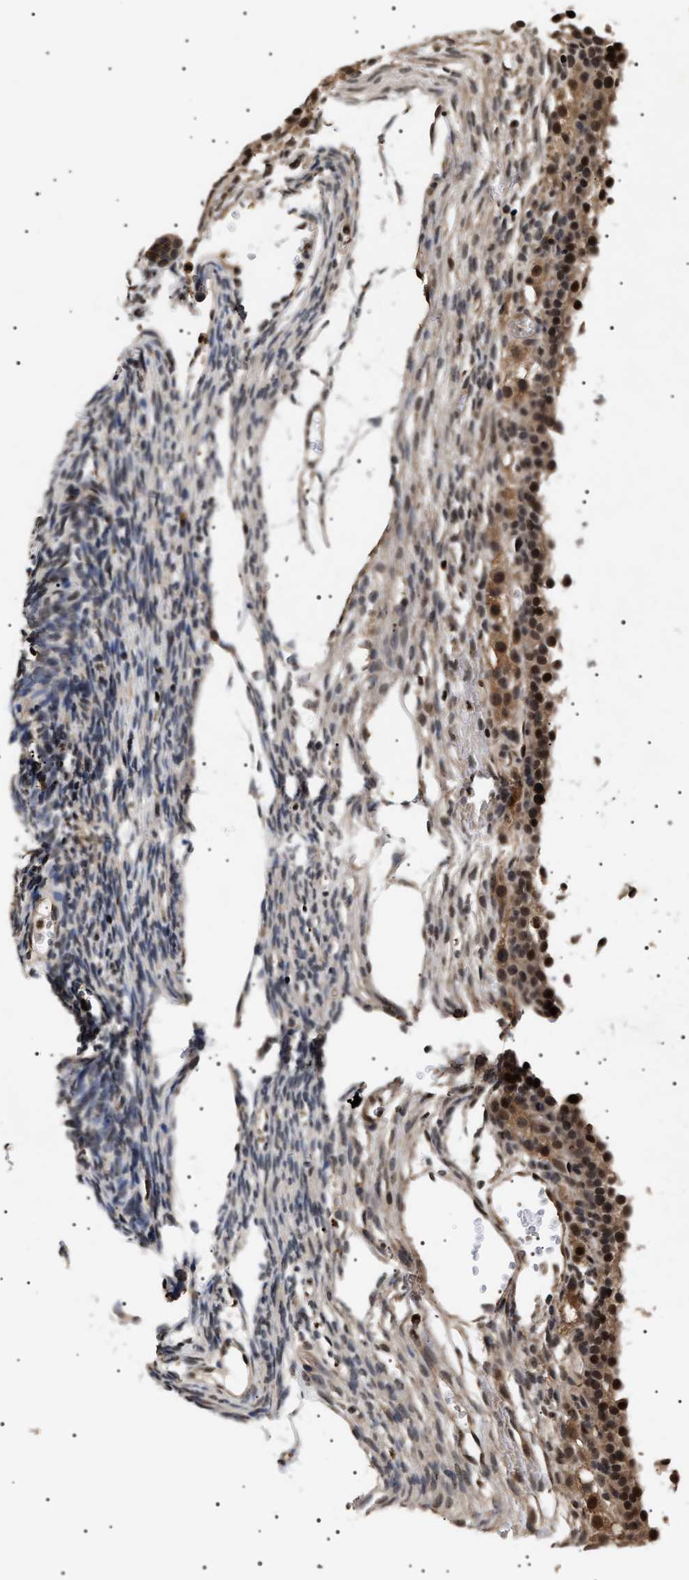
{"staining": {"intensity": "strong", "quantity": "25%-75%", "location": "cytoplasmic/membranous,nuclear"}, "tissue": "ovary", "cell_type": "Follicle cells", "image_type": "normal", "snomed": [{"axis": "morphology", "description": "Normal tissue, NOS"}, {"axis": "topography", "description": "Ovary"}], "caption": "An immunohistochemistry (IHC) photomicrograph of benign tissue is shown. Protein staining in brown labels strong cytoplasmic/membranous,nuclear positivity in ovary within follicle cells. (DAB IHC with brightfield microscopy, high magnification).", "gene": "KIF21A", "patient": {"sex": "female", "age": 35}}